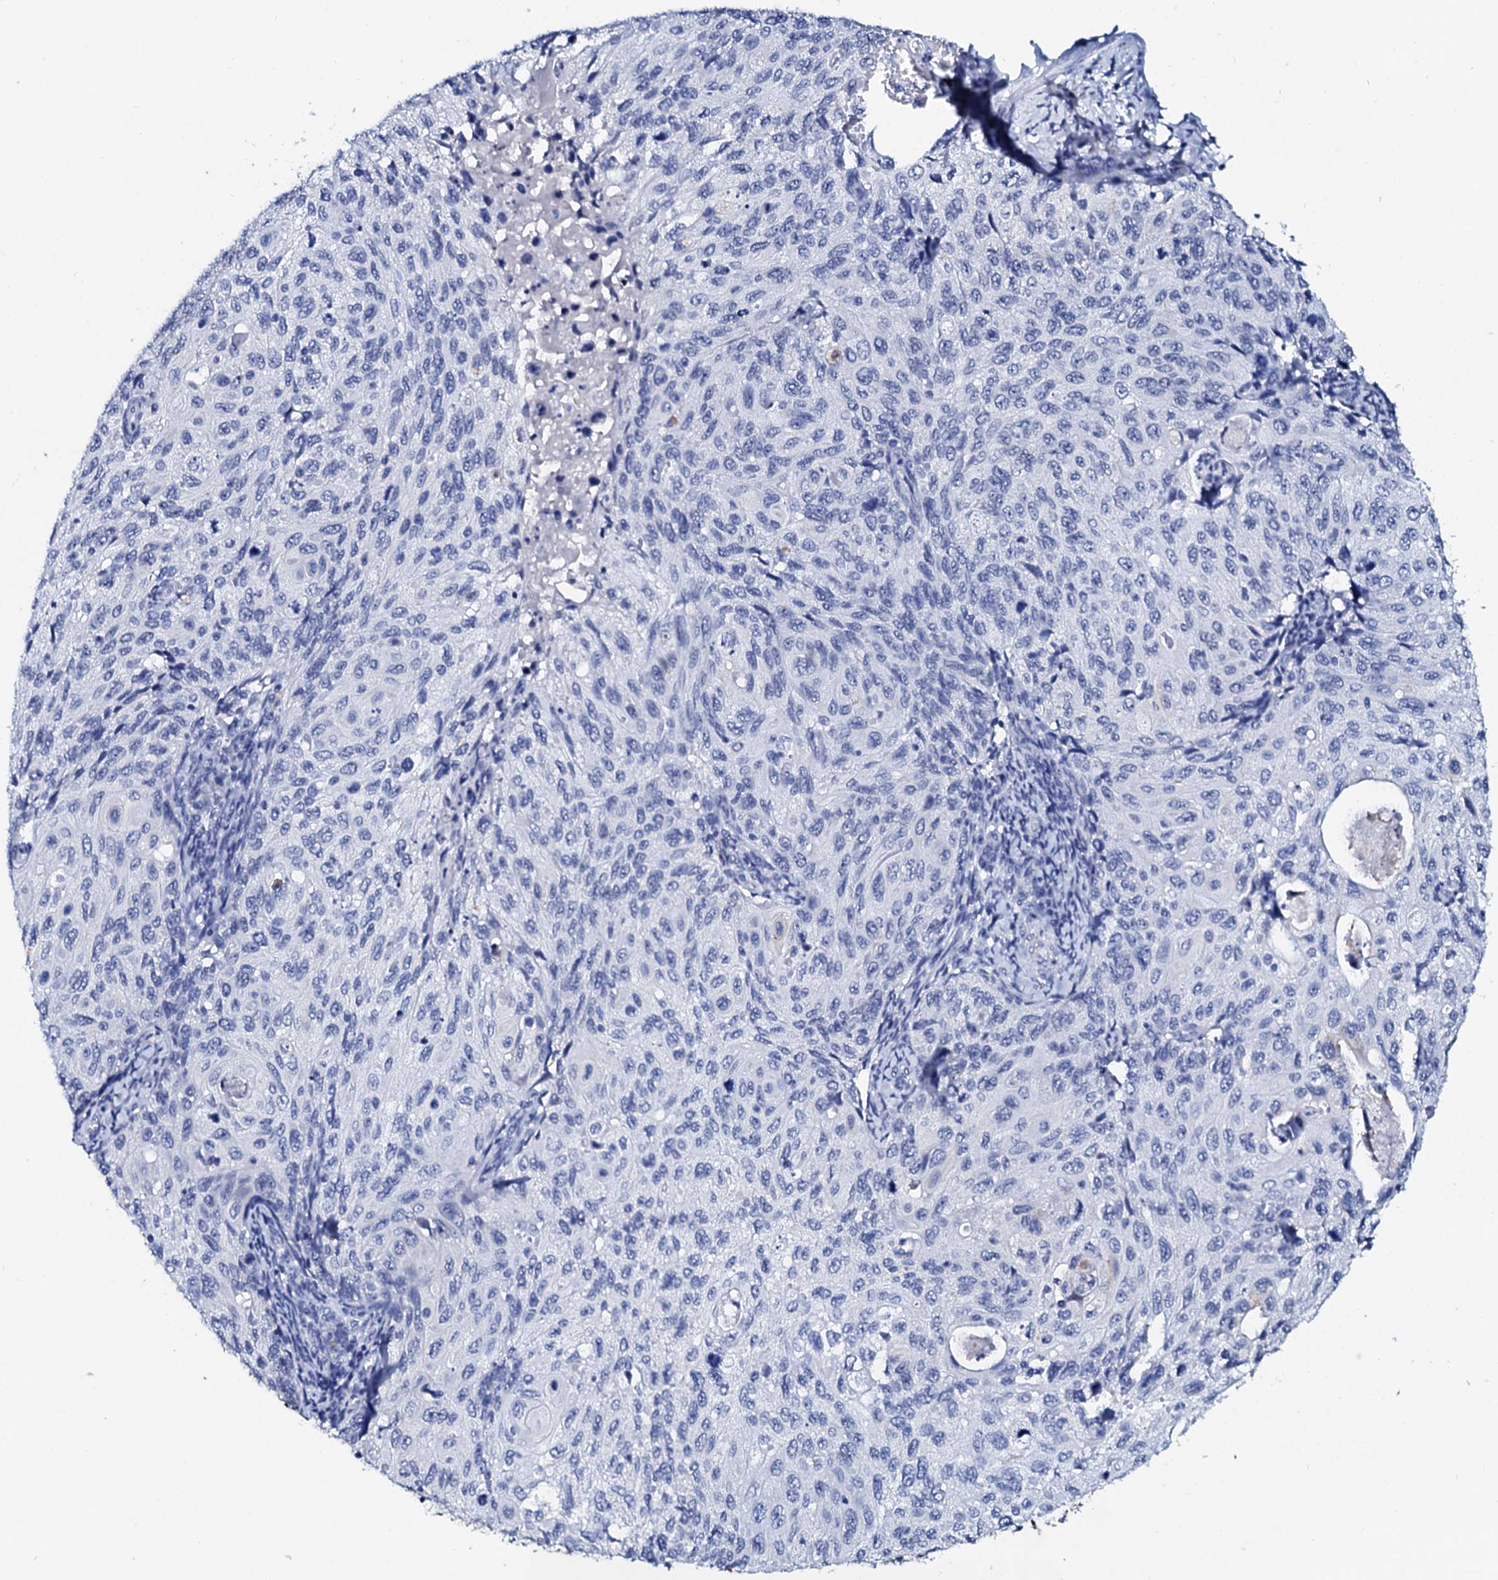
{"staining": {"intensity": "negative", "quantity": "none", "location": "none"}, "tissue": "cervical cancer", "cell_type": "Tumor cells", "image_type": "cancer", "snomed": [{"axis": "morphology", "description": "Squamous cell carcinoma, NOS"}, {"axis": "topography", "description": "Cervix"}], "caption": "A micrograph of cervical cancer (squamous cell carcinoma) stained for a protein reveals no brown staining in tumor cells.", "gene": "SPATA19", "patient": {"sex": "female", "age": 70}}